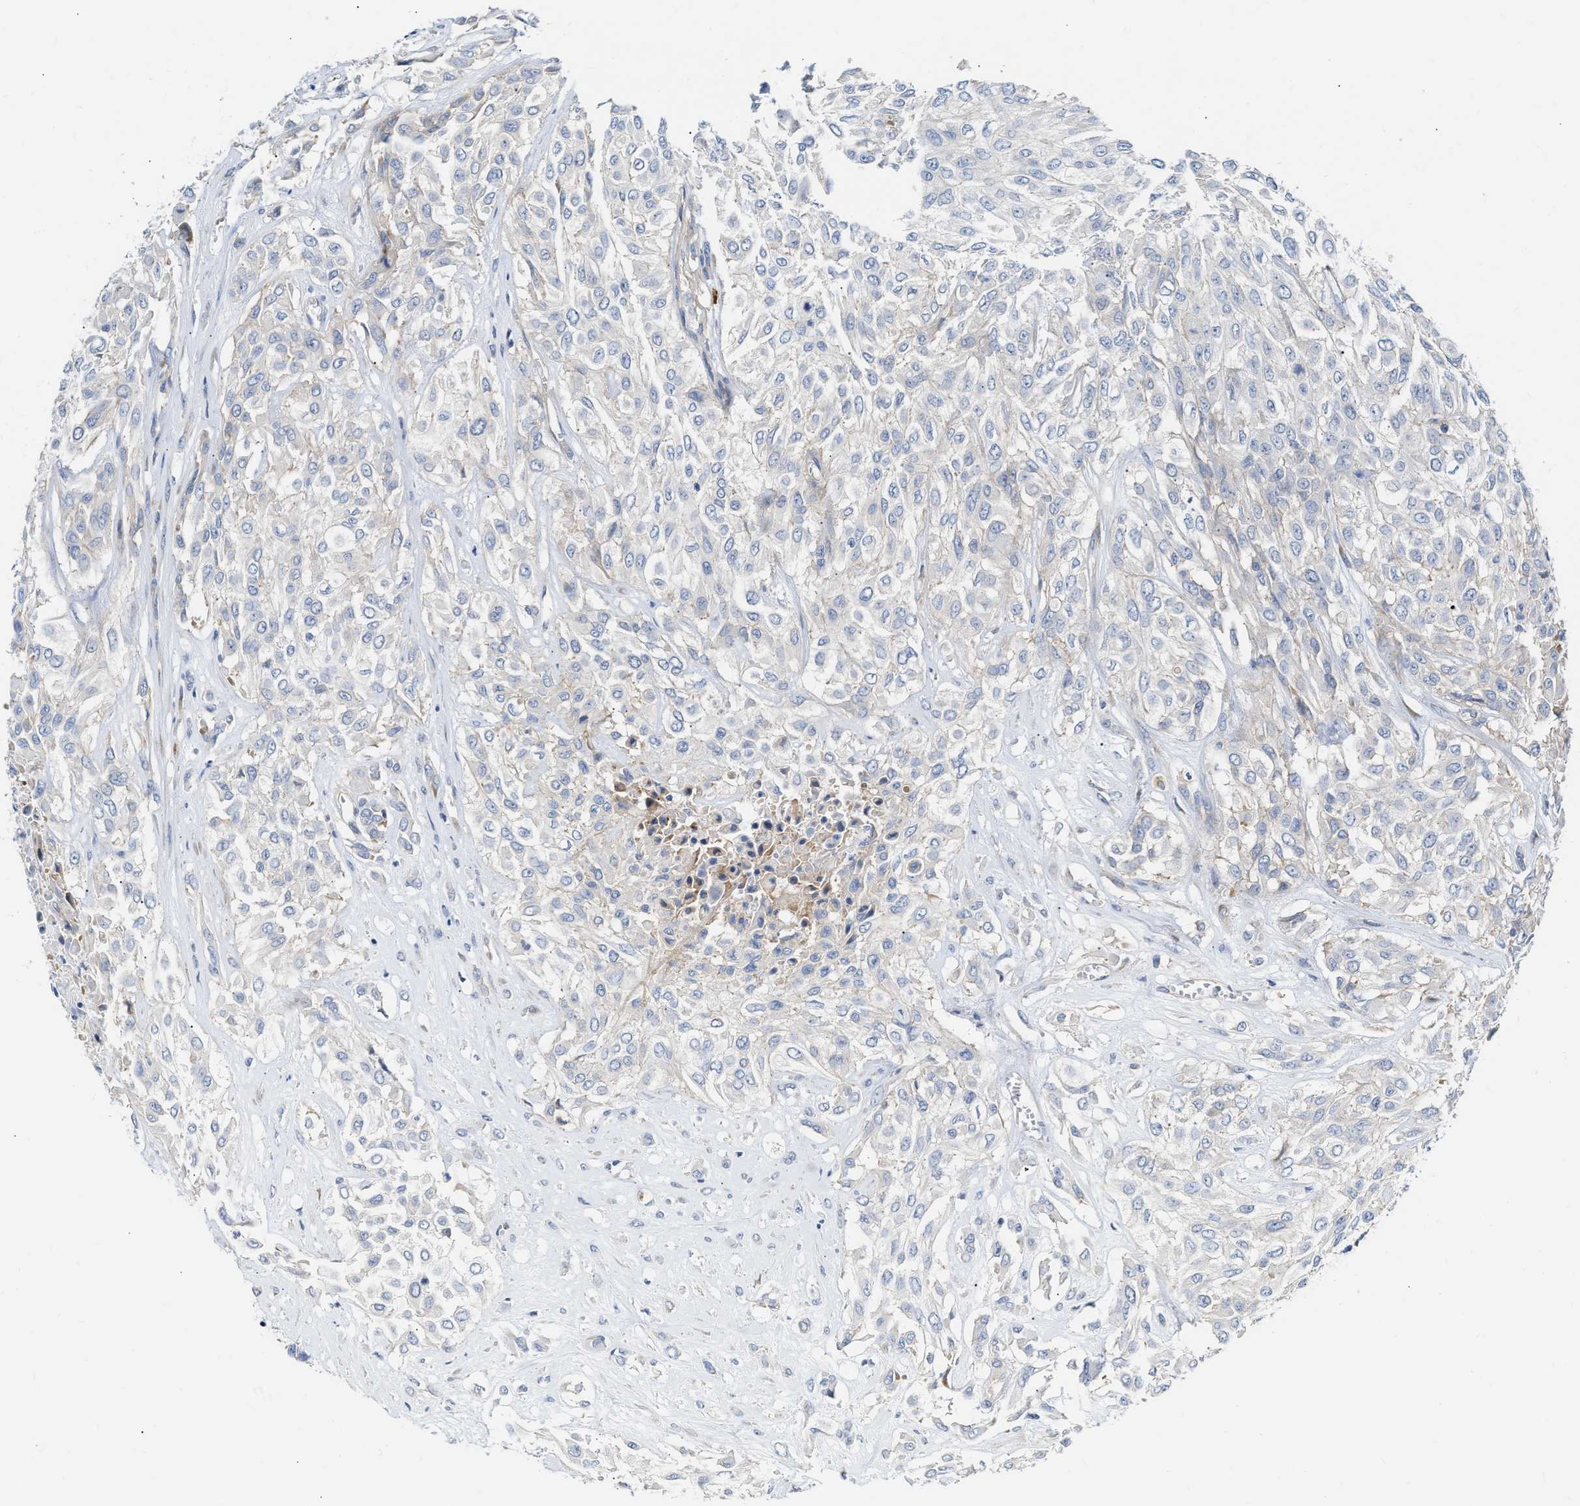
{"staining": {"intensity": "negative", "quantity": "none", "location": "none"}, "tissue": "urothelial cancer", "cell_type": "Tumor cells", "image_type": "cancer", "snomed": [{"axis": "morphology", "description": "Urothelial carcinoma, High grade"}, {"axis": "topography", "description": "Urinary bladder"}], "caption": "An image of high-grade urothelial carcinoma stained for a protein shows no brown staining in tumor cells.", "gene": "FHL1", "patient": {"sex": "male", "age": 57}}